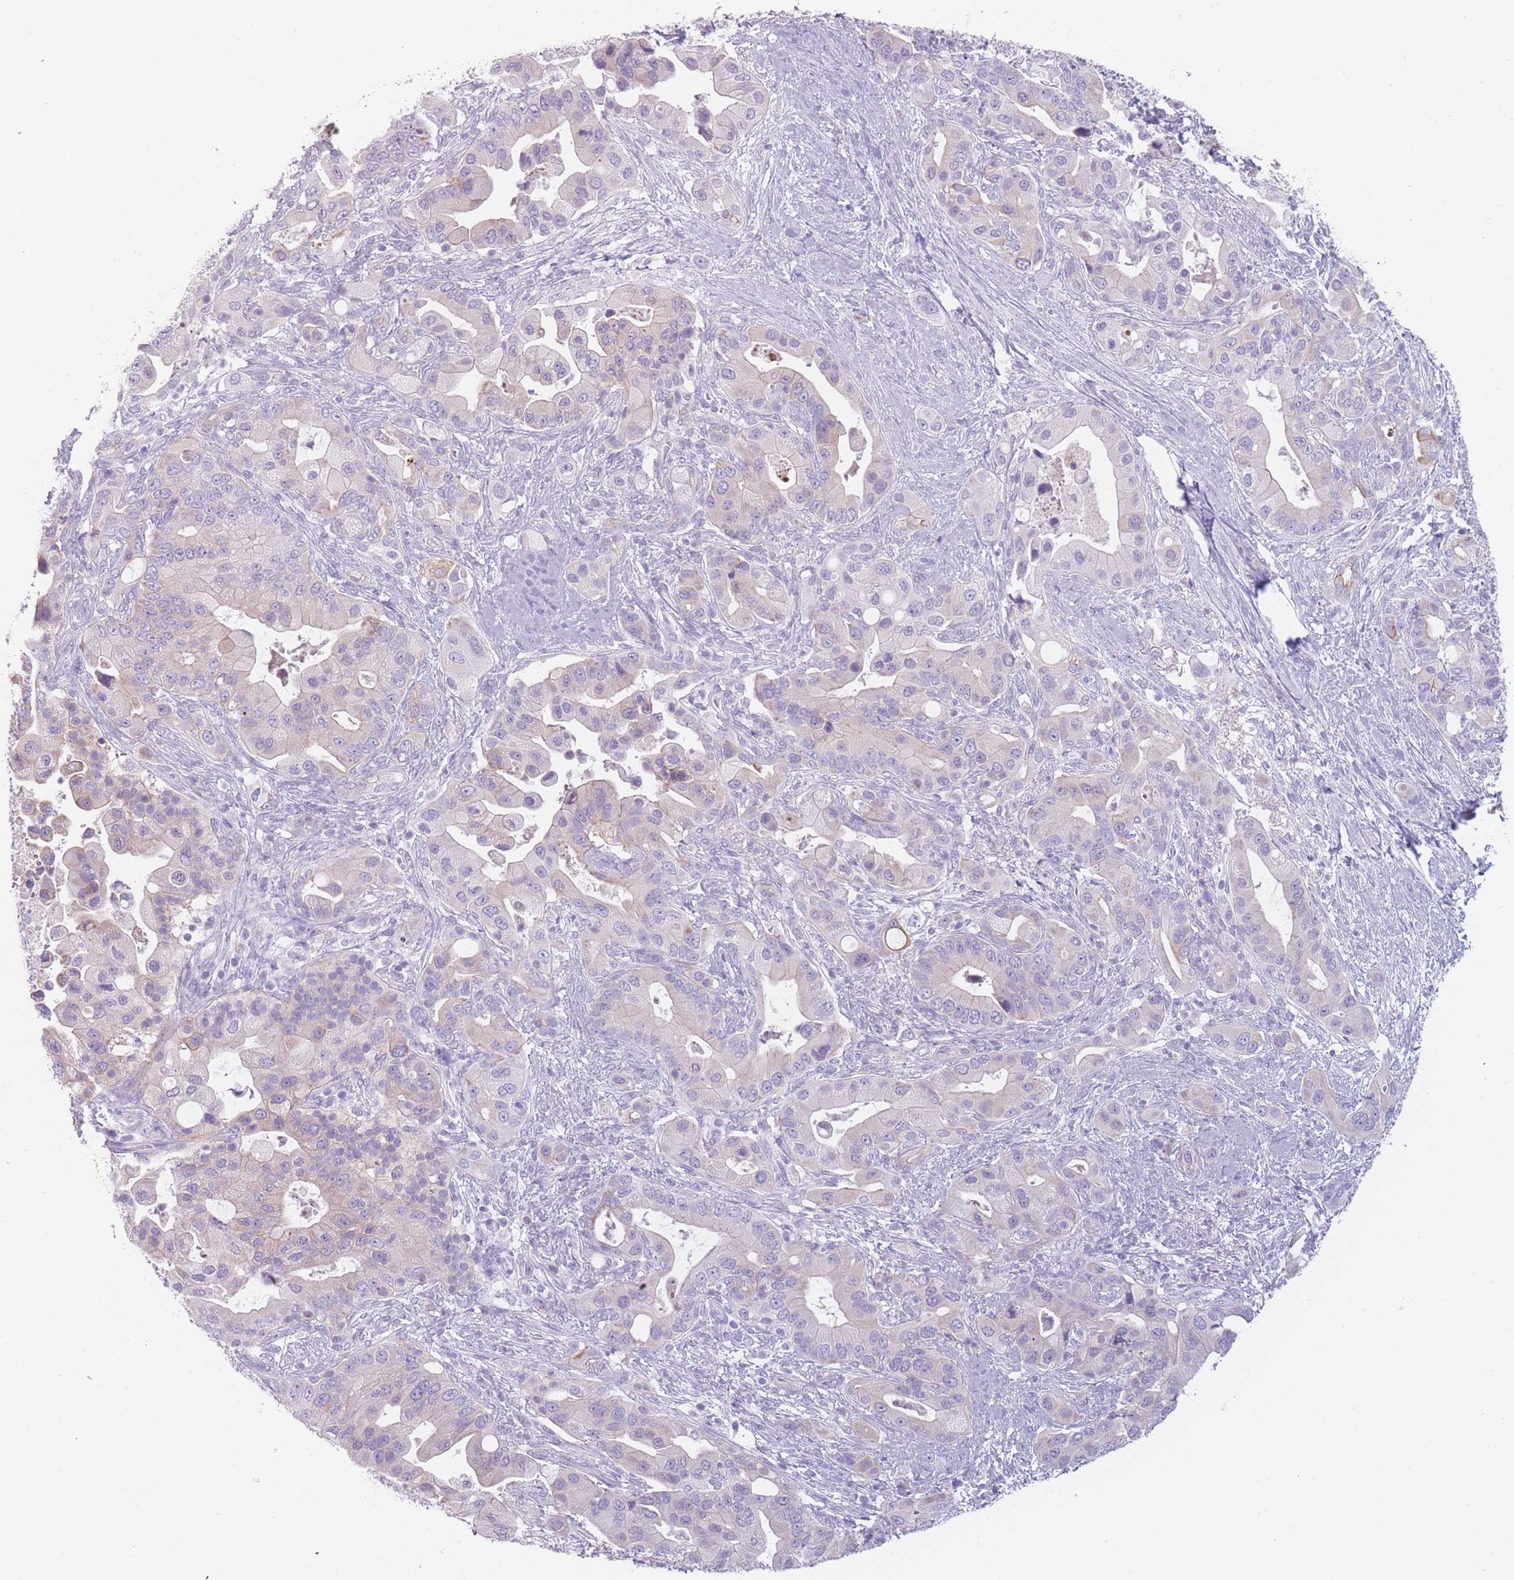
{"staining": {"intensity": "negative", "quantity": "none", "location": "none"}, "tissue": "pancreatic cancer", "cell_type": "Tumor cells", "image_type": "cancer", "snomed": [{"axis": "morphology", "description": "Adenocarcinoma, NOS"}, {"axis": "topography", "description": "Pancreas"}], "caption": "Immunohistochemistry of pancreatic cancer displays no positivity in tumor cells.", "gene": "PPFIA3", "patient": {"sex": "male", "age": 57}}